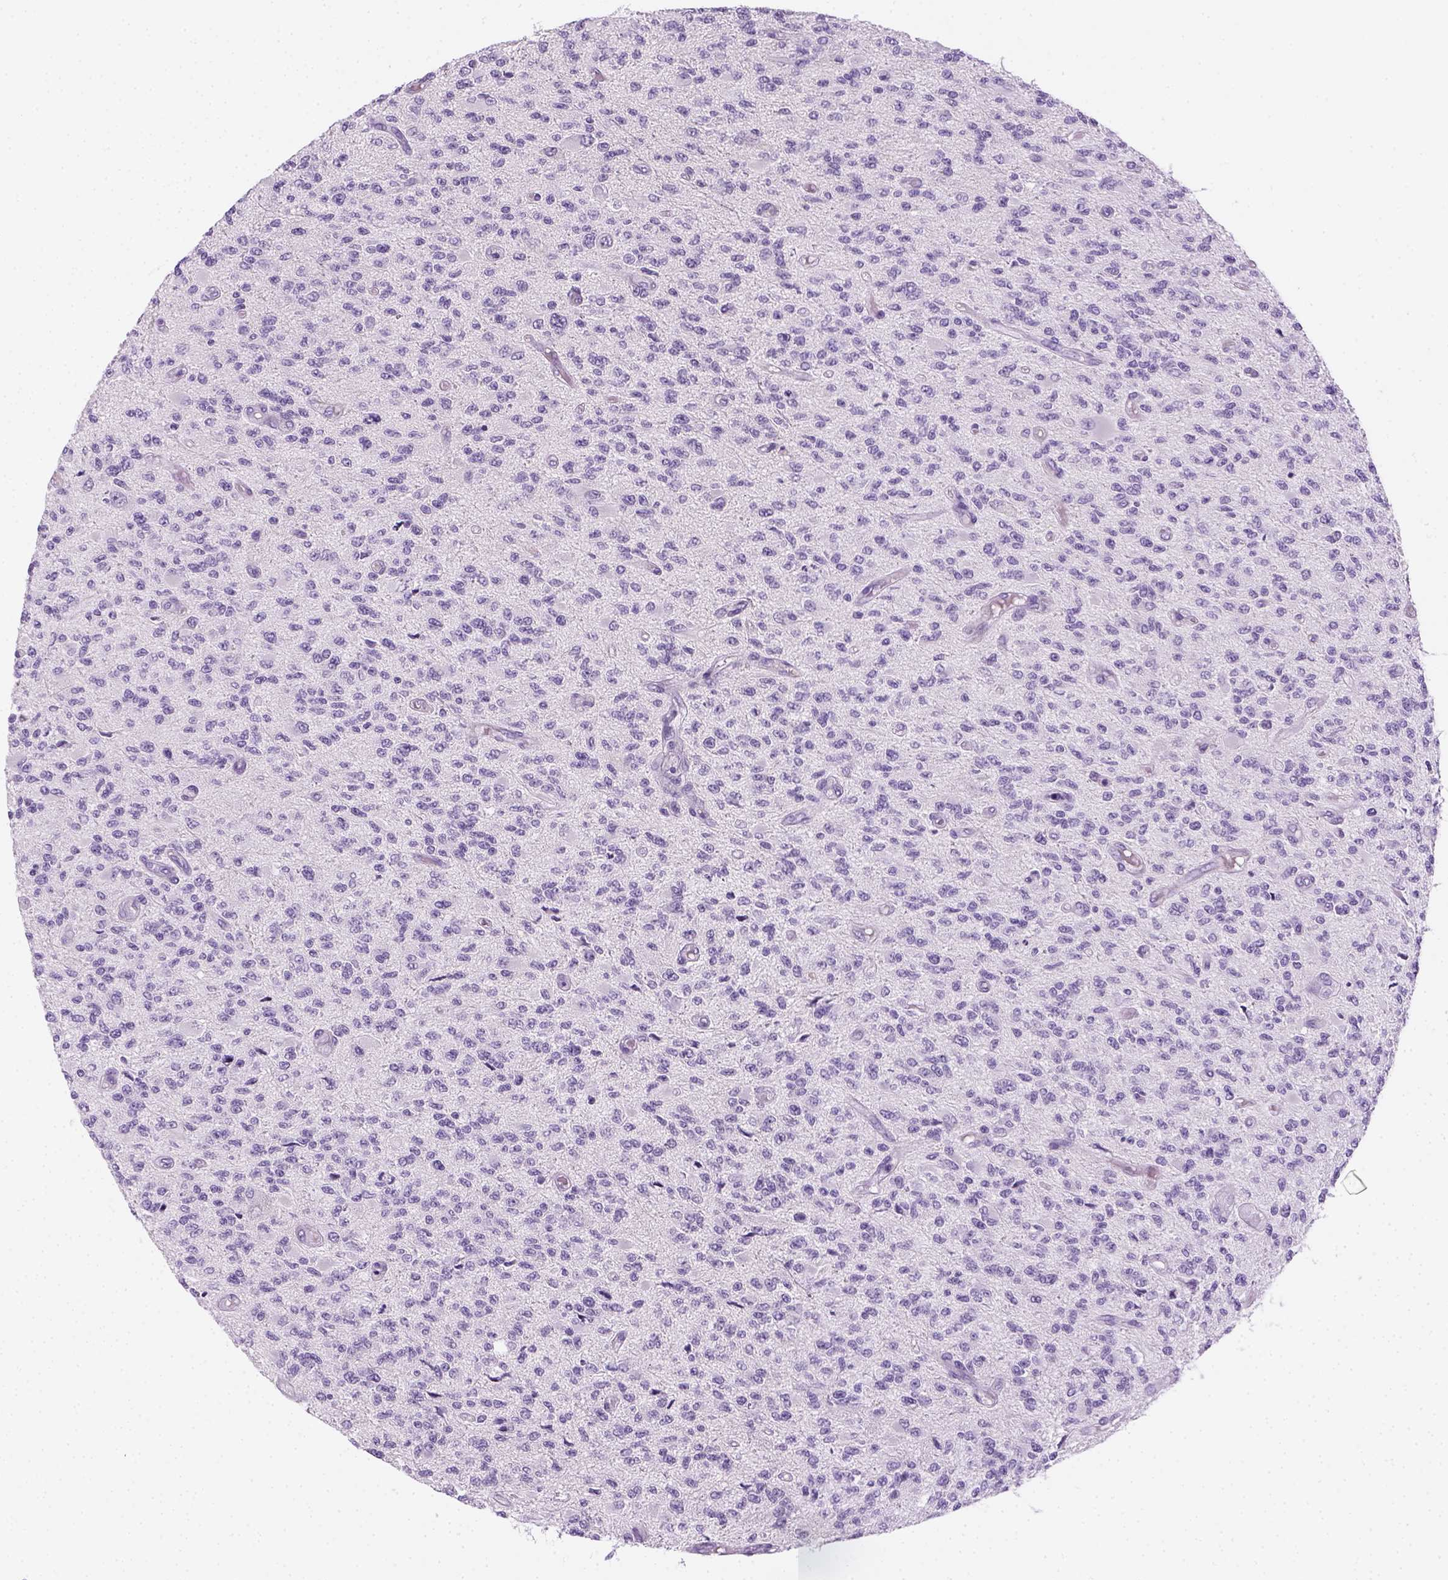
{"staining": {"intensity": "negative", "quantity": "none", "location": "none"}, "tissue": "glioma", "cell_type": "Tumor cells", "image_type": "cancer", "snomed": [{"axis": "morphology", "description": "Glioma, malignant, High grade"}, {"axis": "topography", "description": "Brain"}], "caption": "Glioma was stained to show a protein in brown. There is no significant positivity in tumor cells.", "gene": "AQP3", "patient": {"sex": "female", "age": 63}}